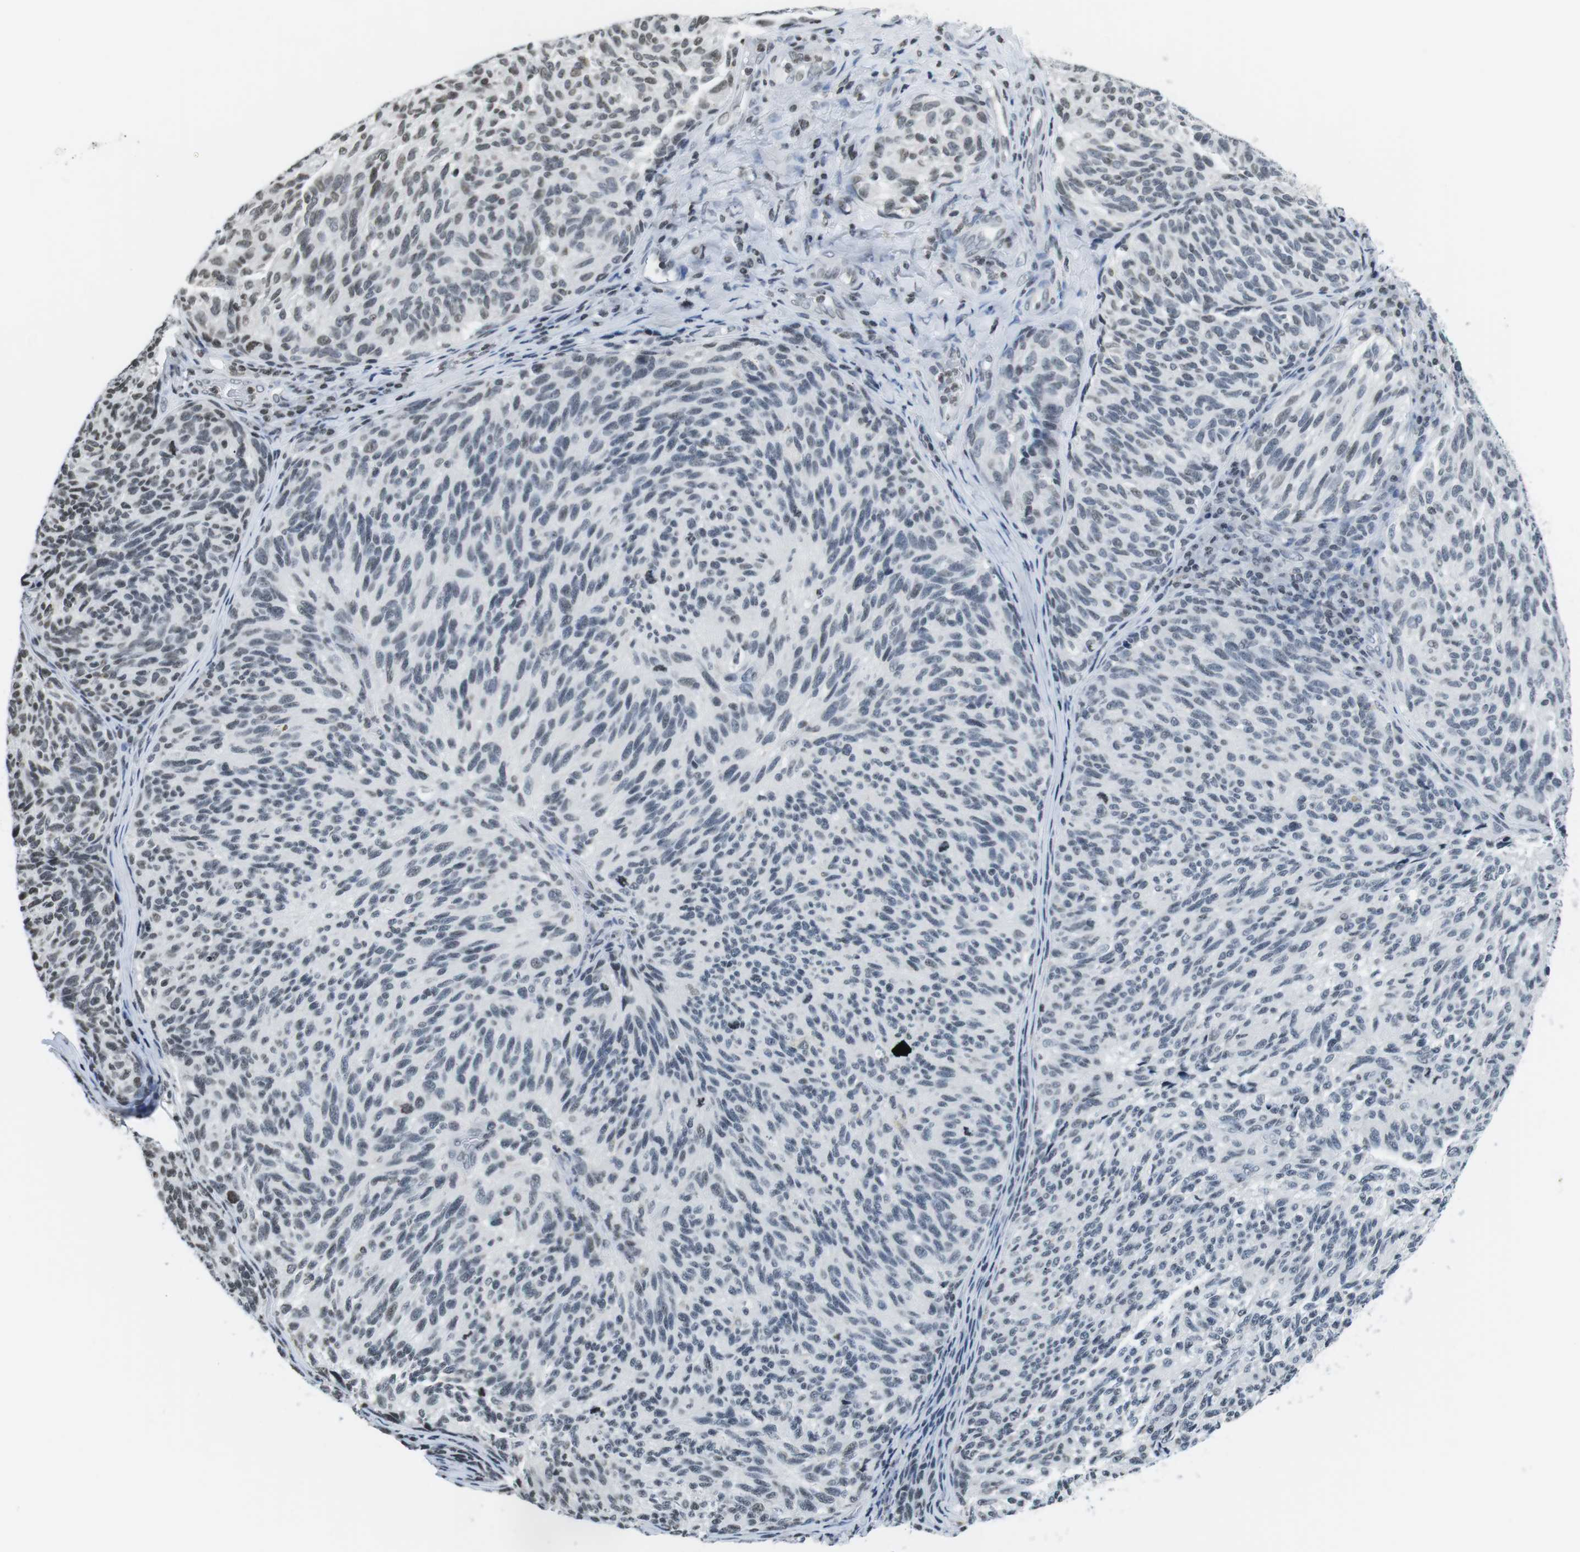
{"staining": {"intensity": "weak", "quantity": "<25%", "location": "nuclear"}, "tissue": "melanoma", "cell_type": "Tumor cells", "image_type": "cancer", "snomed": [{"axis": "morphology", "description": "Malignant melanoma, NOS"}, {"axis": "topography", "description": "Skin"}], "caption": "Tumor cells are negative for protein expression in human malignant melanoma.", "gene": "E2F2", "patient": {"sex": "female", "age": 73}}